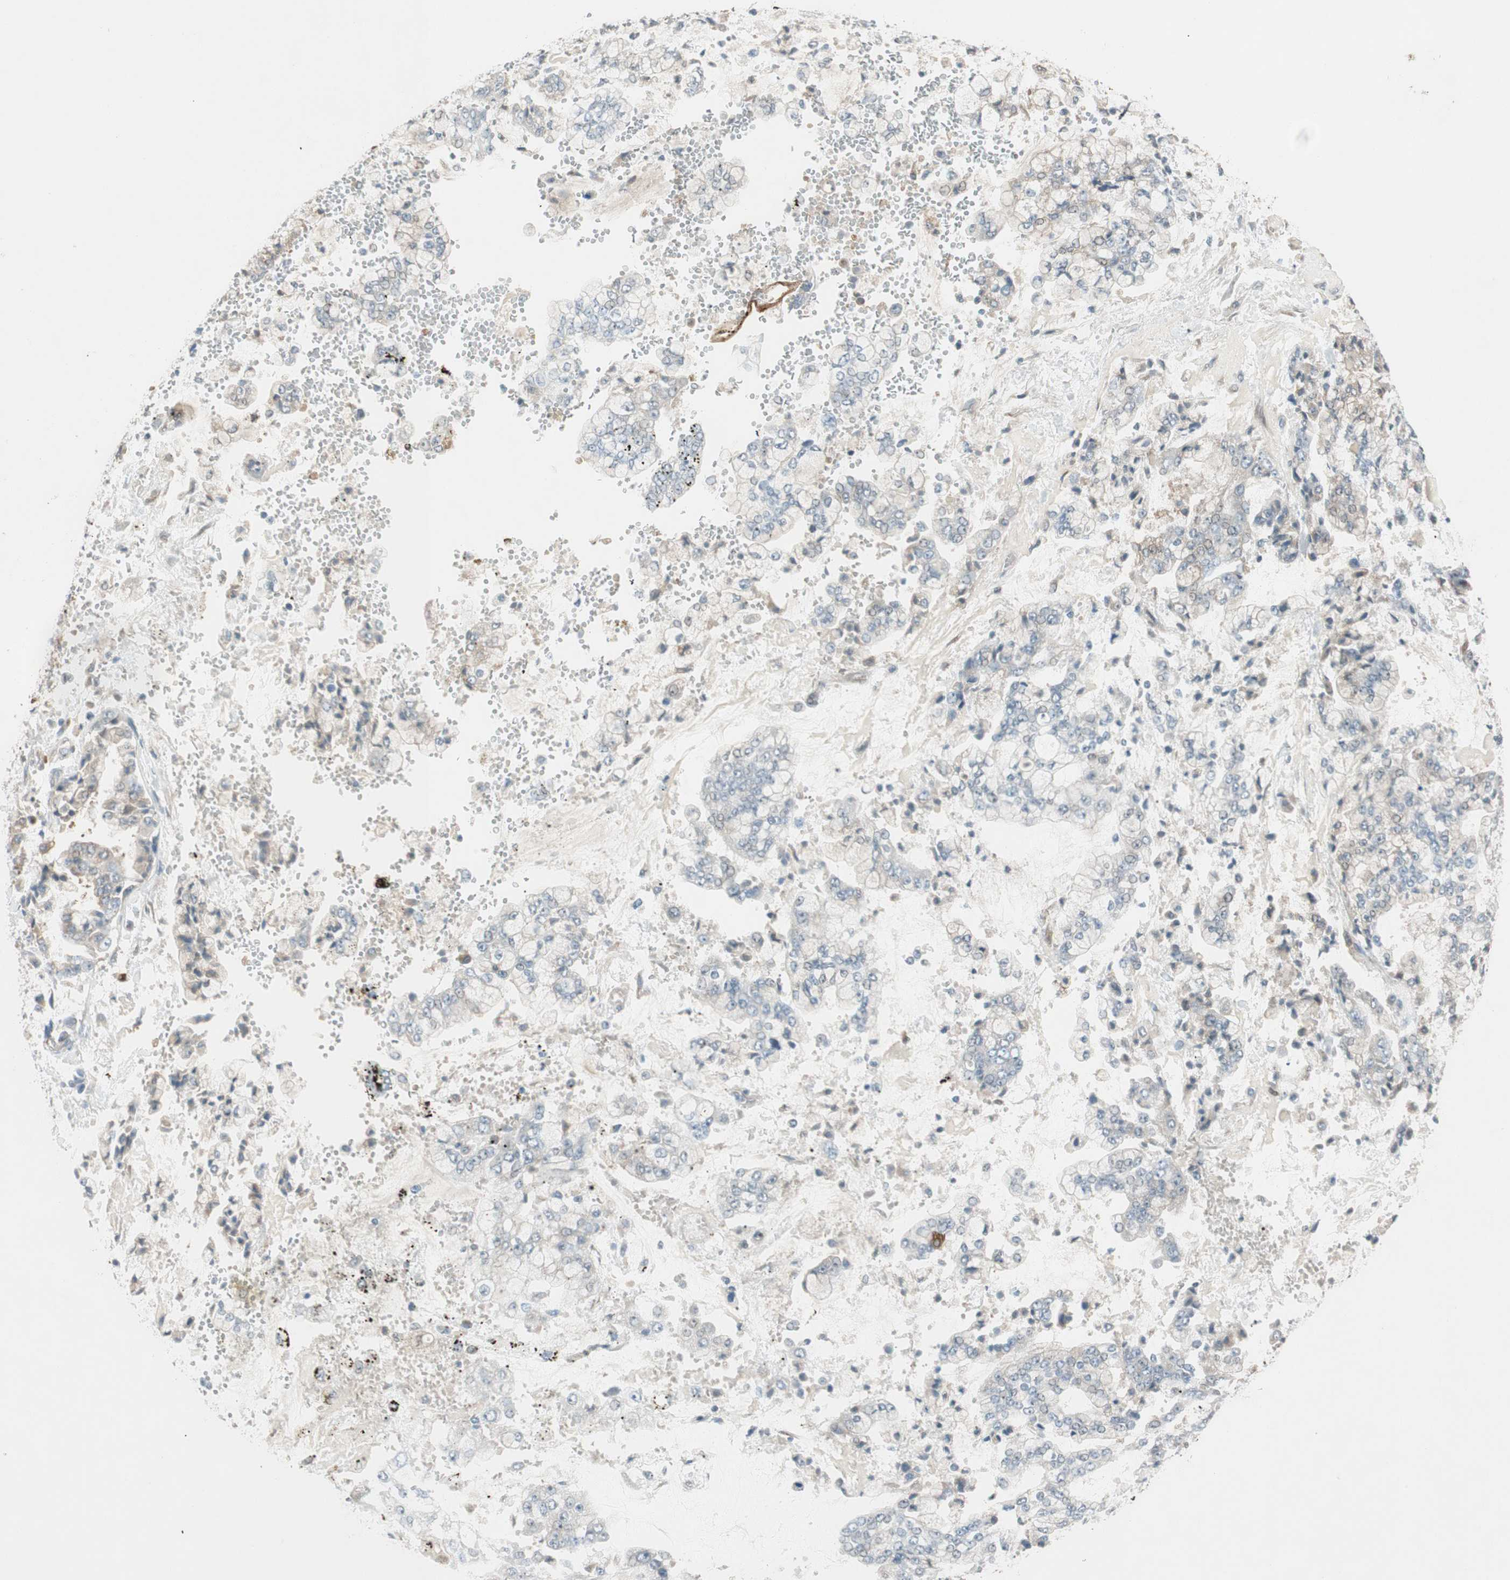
{"staining": {"intensity": "negative", "quantity": "none", "location": "none"}, "tissue": "stomach cancer", "cell_type": "Tumor cells", "image_type": "cancer", "snomed": [{"axis": "morphology", "description": "Adenocarcinoma, NOS"}, {"axis": "topography", "description": "Stomach"}], "caption": "IHC photomicrograph of stomach cancer stained for a protein (brown), which demonstrates no positivity in tumor cells.", "gene": "CGRRF1", "patient": {"sex": "male", "age": 76}}